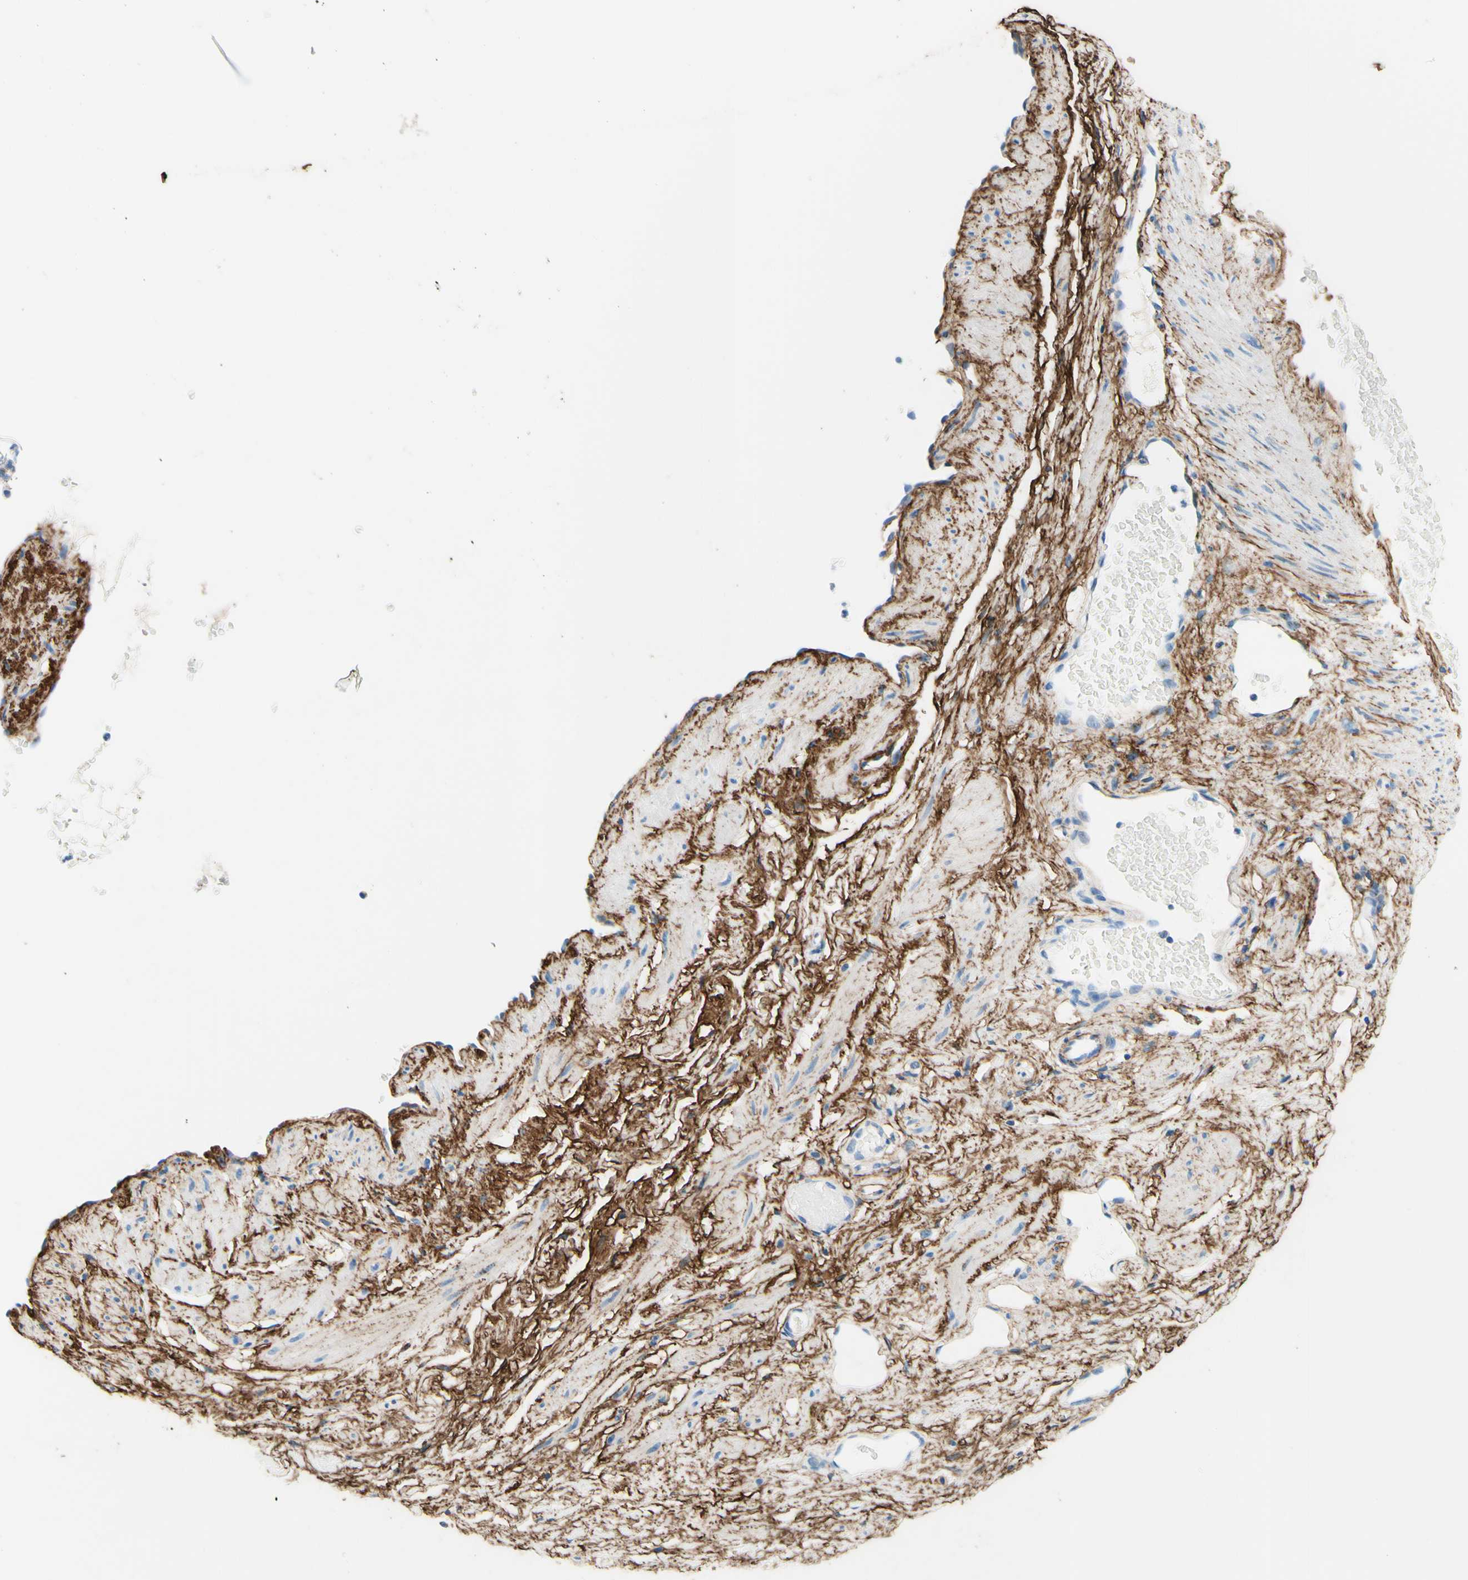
{"staining": {"intensity": "negative", "quantity": "none", "location": "none"}, "tissue": "adipose tissue", "cell_type": "Adipocytes", "image_type": "normal", "snomed": [{"axis": "morphology", "description": "Normal tissue, NOS"}, {"axis": "topography", "description": "Soft tissue"}, {"axis": "topography", "description": "Vascular tissue"}], "caption": "High power microscopy histopathology image of an IHC image of unremarkable adipose tissue, revealing no significant staining in adipocytes. Nuclei are stained in blue.", "gene": "MFAP5", "patient": {"sex": "female", "age": 35}}